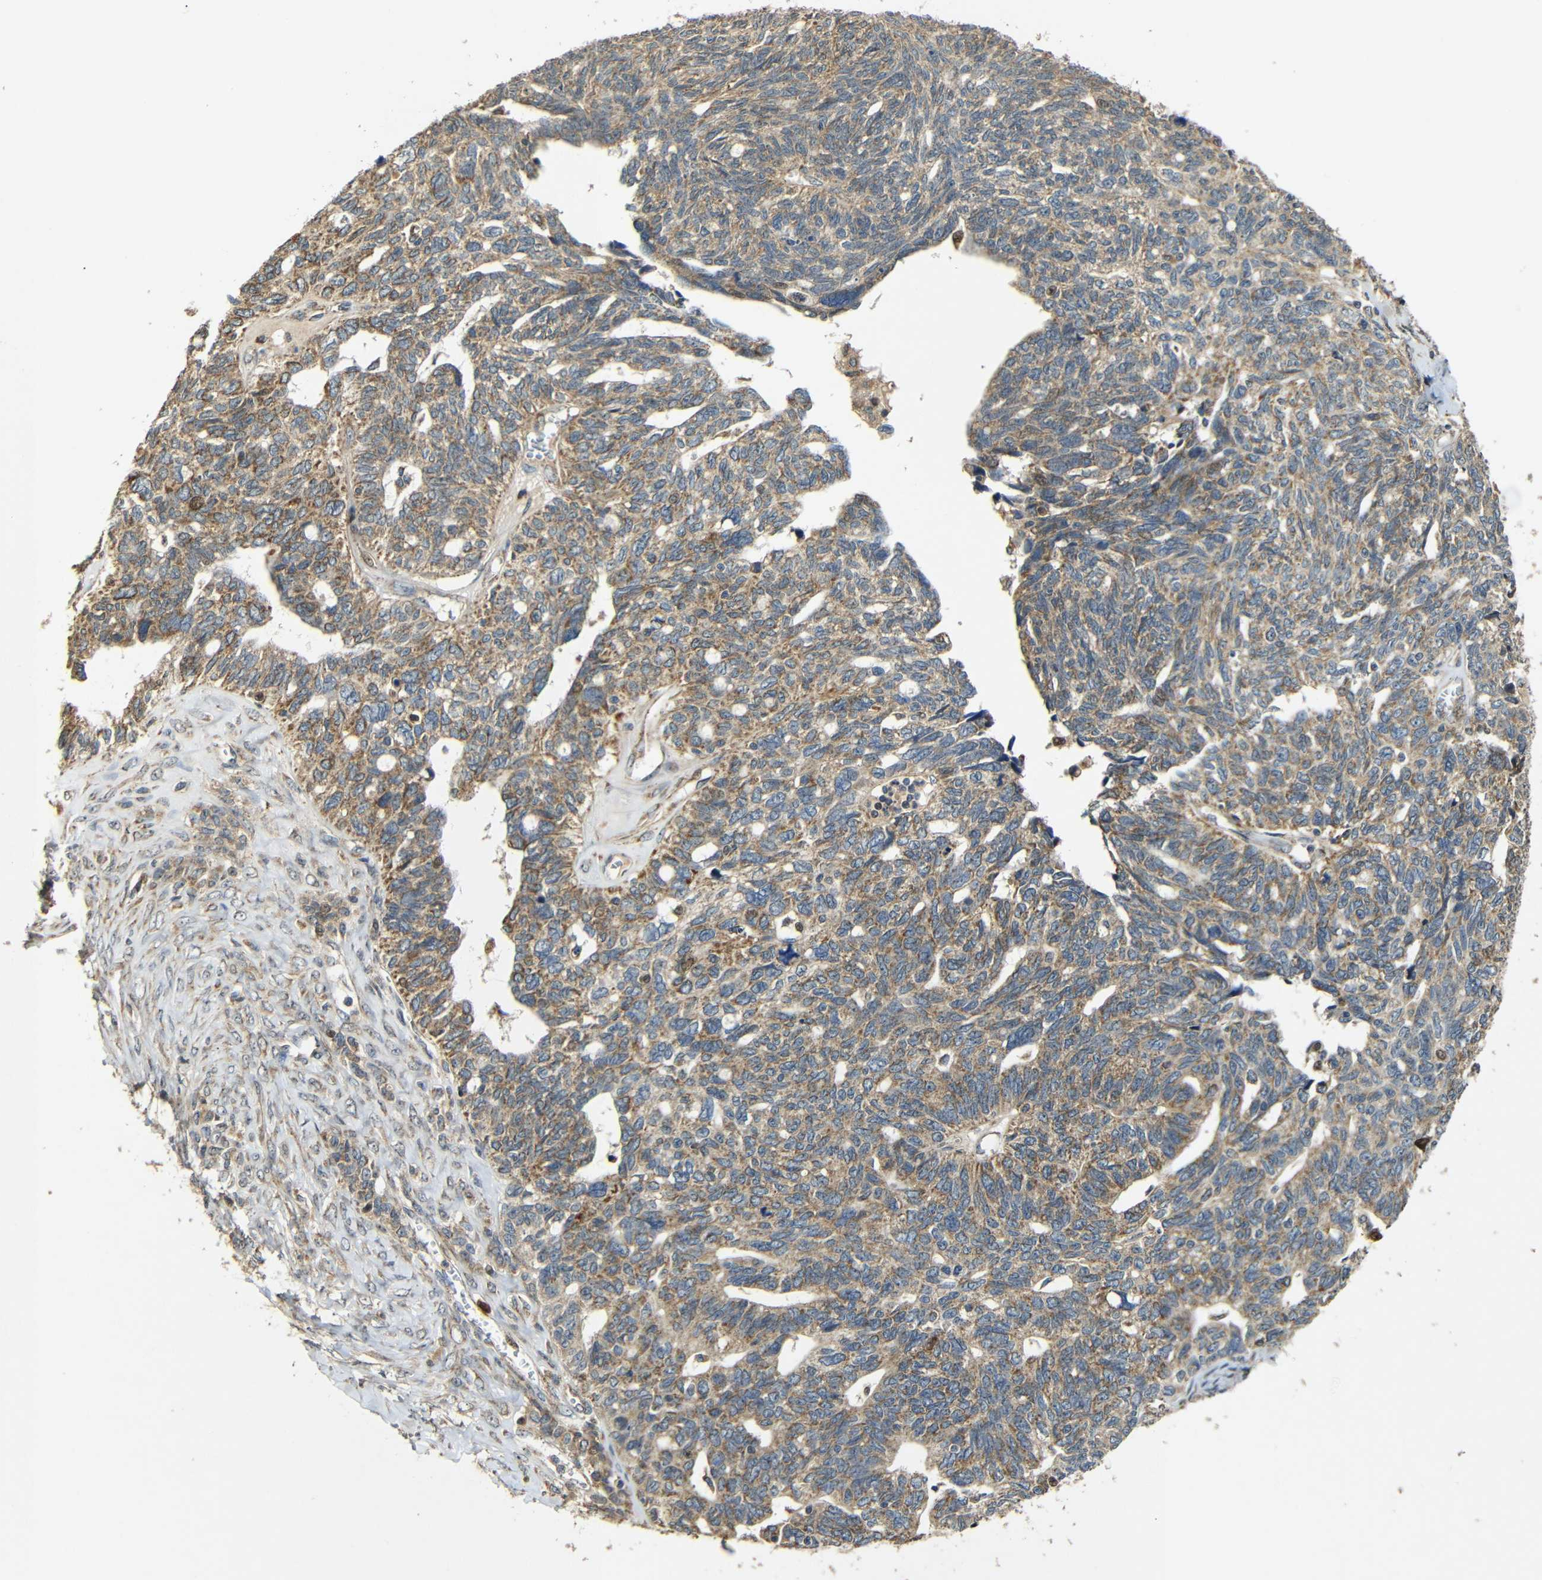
{"staining": {"intensity": "moderate", "quantity": ">75%", "location": "cytoplasmic/membranous"}, "tissue": "ovarian cancer", "cell_type": "Tumor cells", "image_type": "cancer", "snomed": [{"axis": "morphology", "description": "Cystadenocarcinoma, serous, NOS"}, {"axis": "topography", "description": "Ovary"}], "caption": "Immunohistochemical staining of human ovarian cancer exhibits medium levels of moderate cytoplasmic/membranous staining in approximately >75% of tumor cells.", "gene": "KAZALD1", "patient": {"sex": "female", "age": 79}}